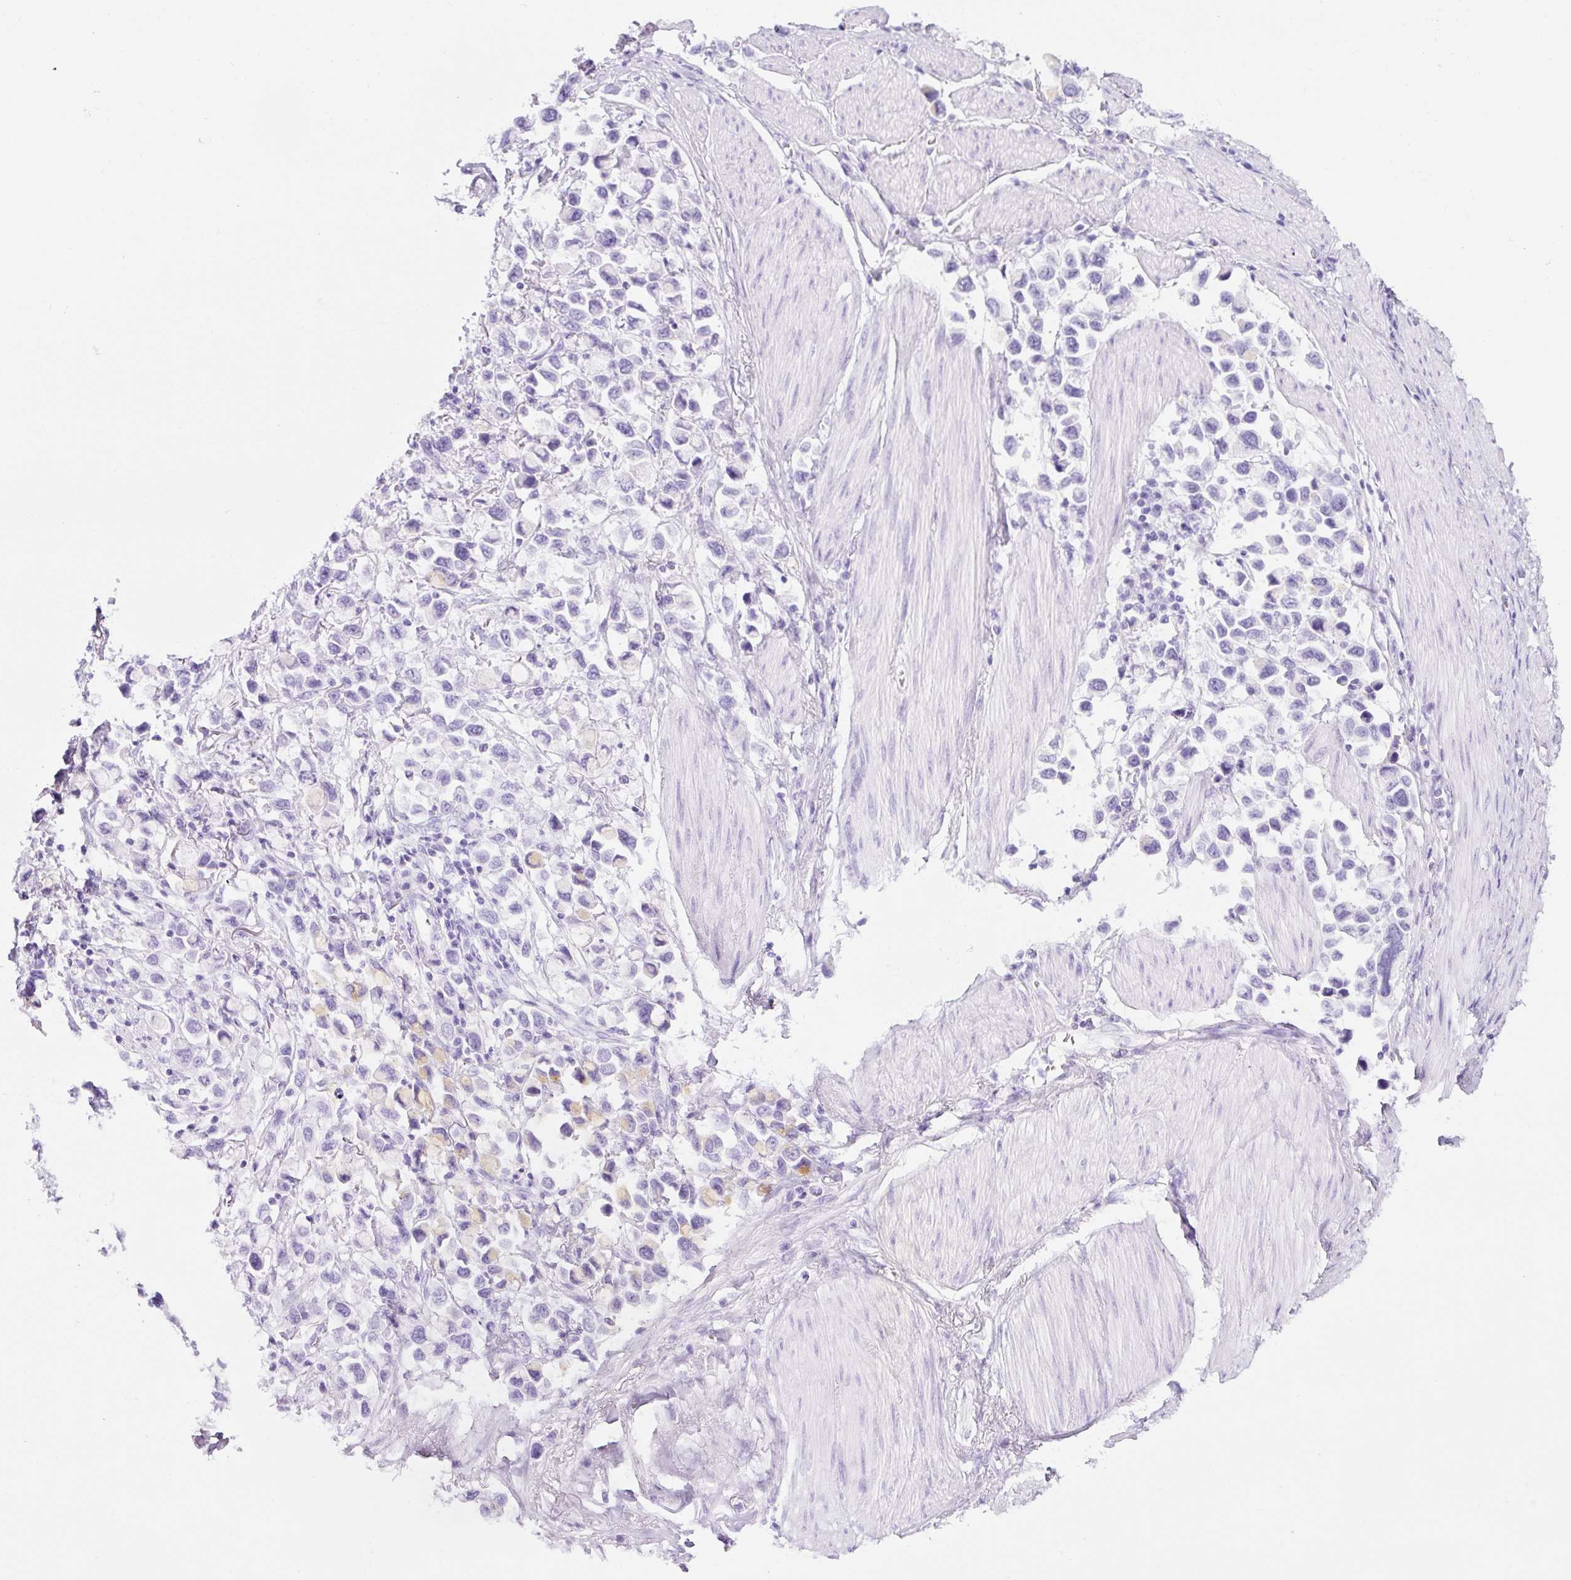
{"staining": {"intensity": "negative", "quantity": "none", "location": "none"}, "tissue": "stomach cancer", "cell_type": "Tumor cells", "image_type": "cancer", "snomed": [{"axis": "morphology", "description": "Adenocarcinoma, NOS"}, {"axis": "topography", "description": "Stomach"}], "caption": "Immunohistochemistry photomicrograph of neoplastic tissue: human adenocarcinoma (stomach) stained with DAB (3,3'-diaminobenzidine) exhibits no significant protein staining in tumor cells. (DAB (3,3'-diaminobenzidine) IHC, high magnification).", "gene": "TMEM200B", "patient": {"sex": "female", "age": 81}}